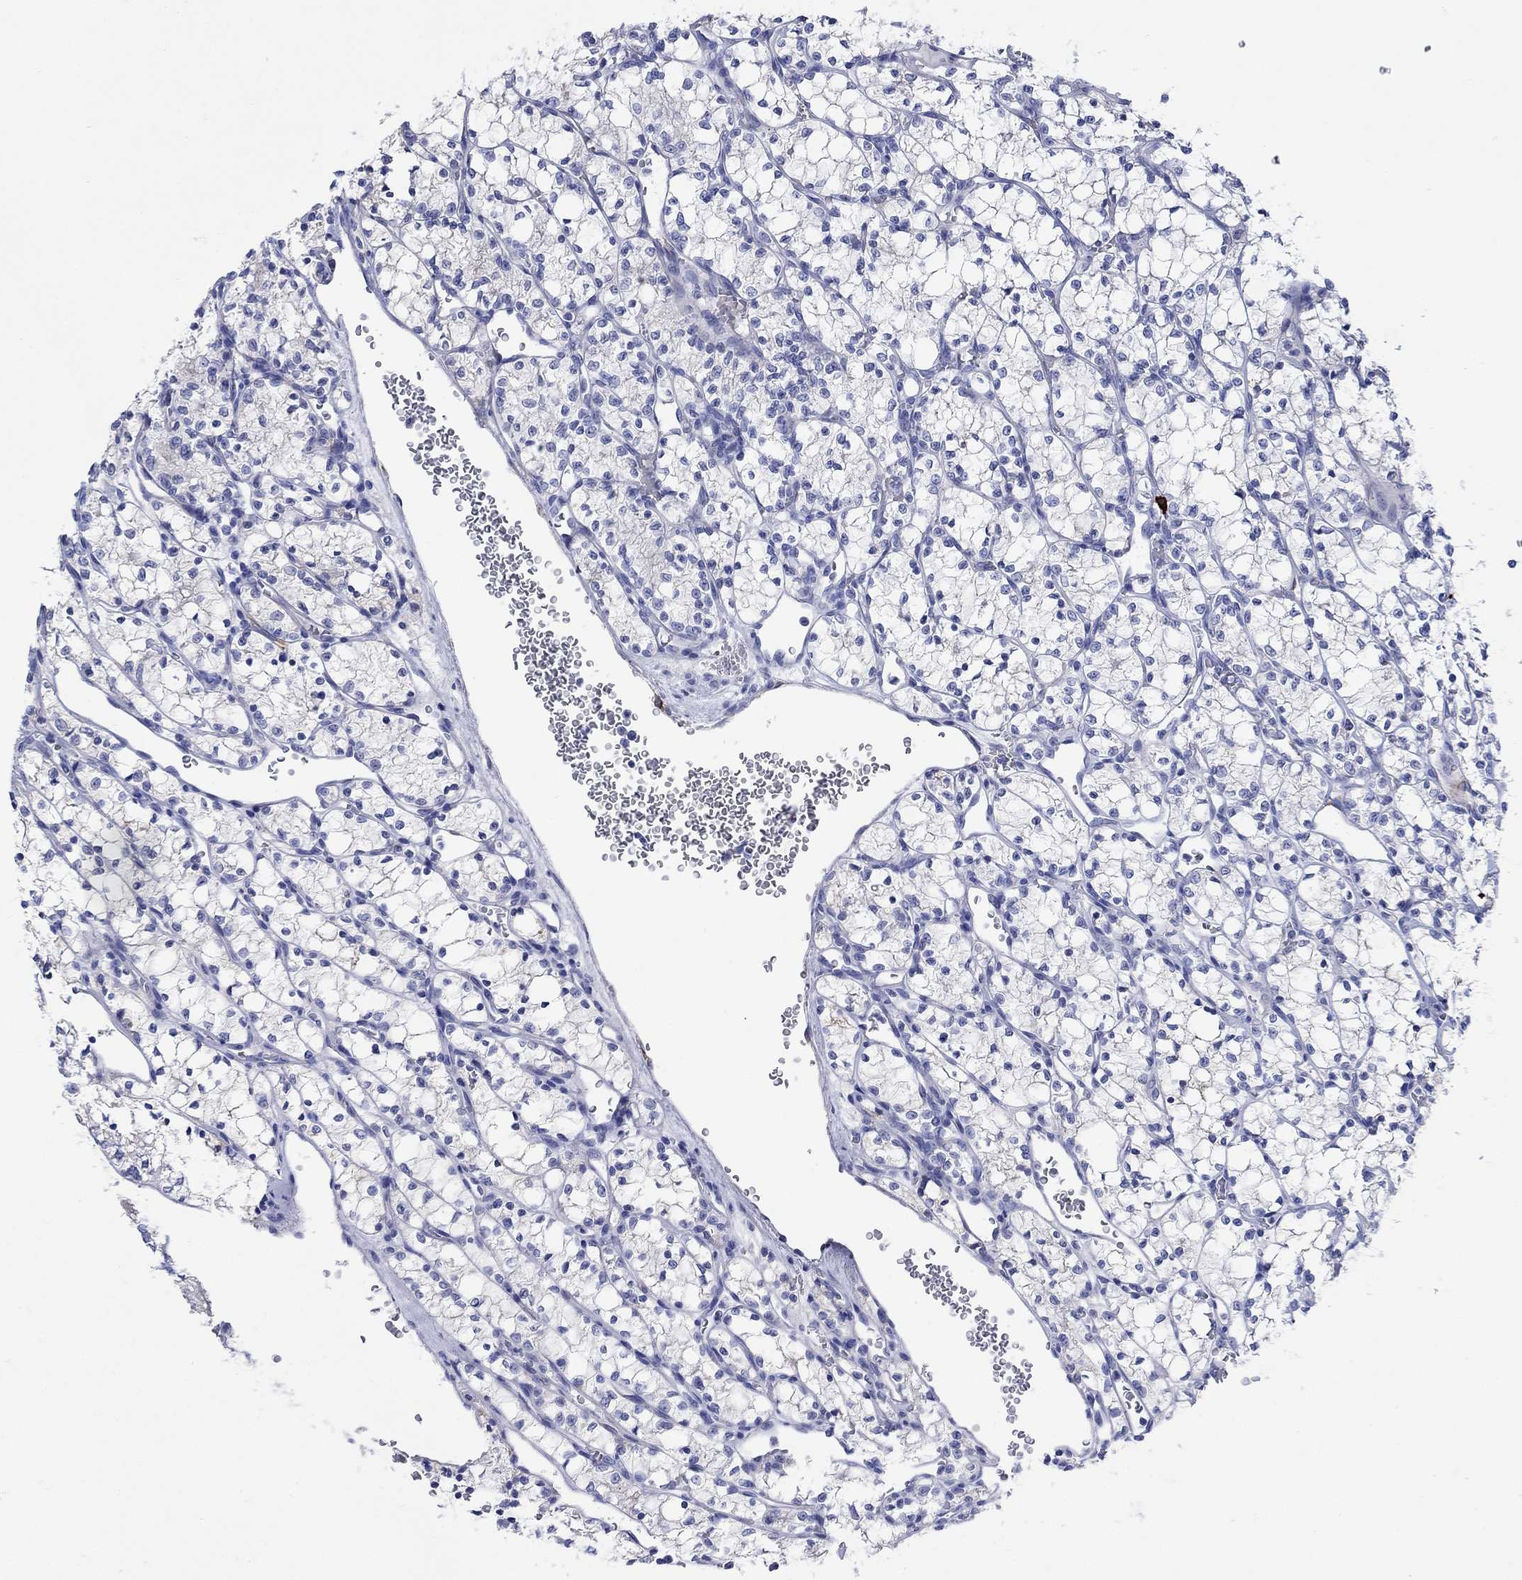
{"staining": {"intensity": "negative", "quantity": "none", "location": "none"}, "tissue": "renal cancer", "cell_type": "Tumor cells", "image_type": "cancer", "snomed": [{"axis": "morphology", "description": "Adenocarcinoma, NOS"}, {"axis": "topography", "description": "Kidney"}], "caption": "Immunohistochemistry (IHC) of human renal adenocarcinoma demonstrates no staining in tumor cells.", "gene": "P2RY6", "patient": {"sex": "female", "age": 69}}